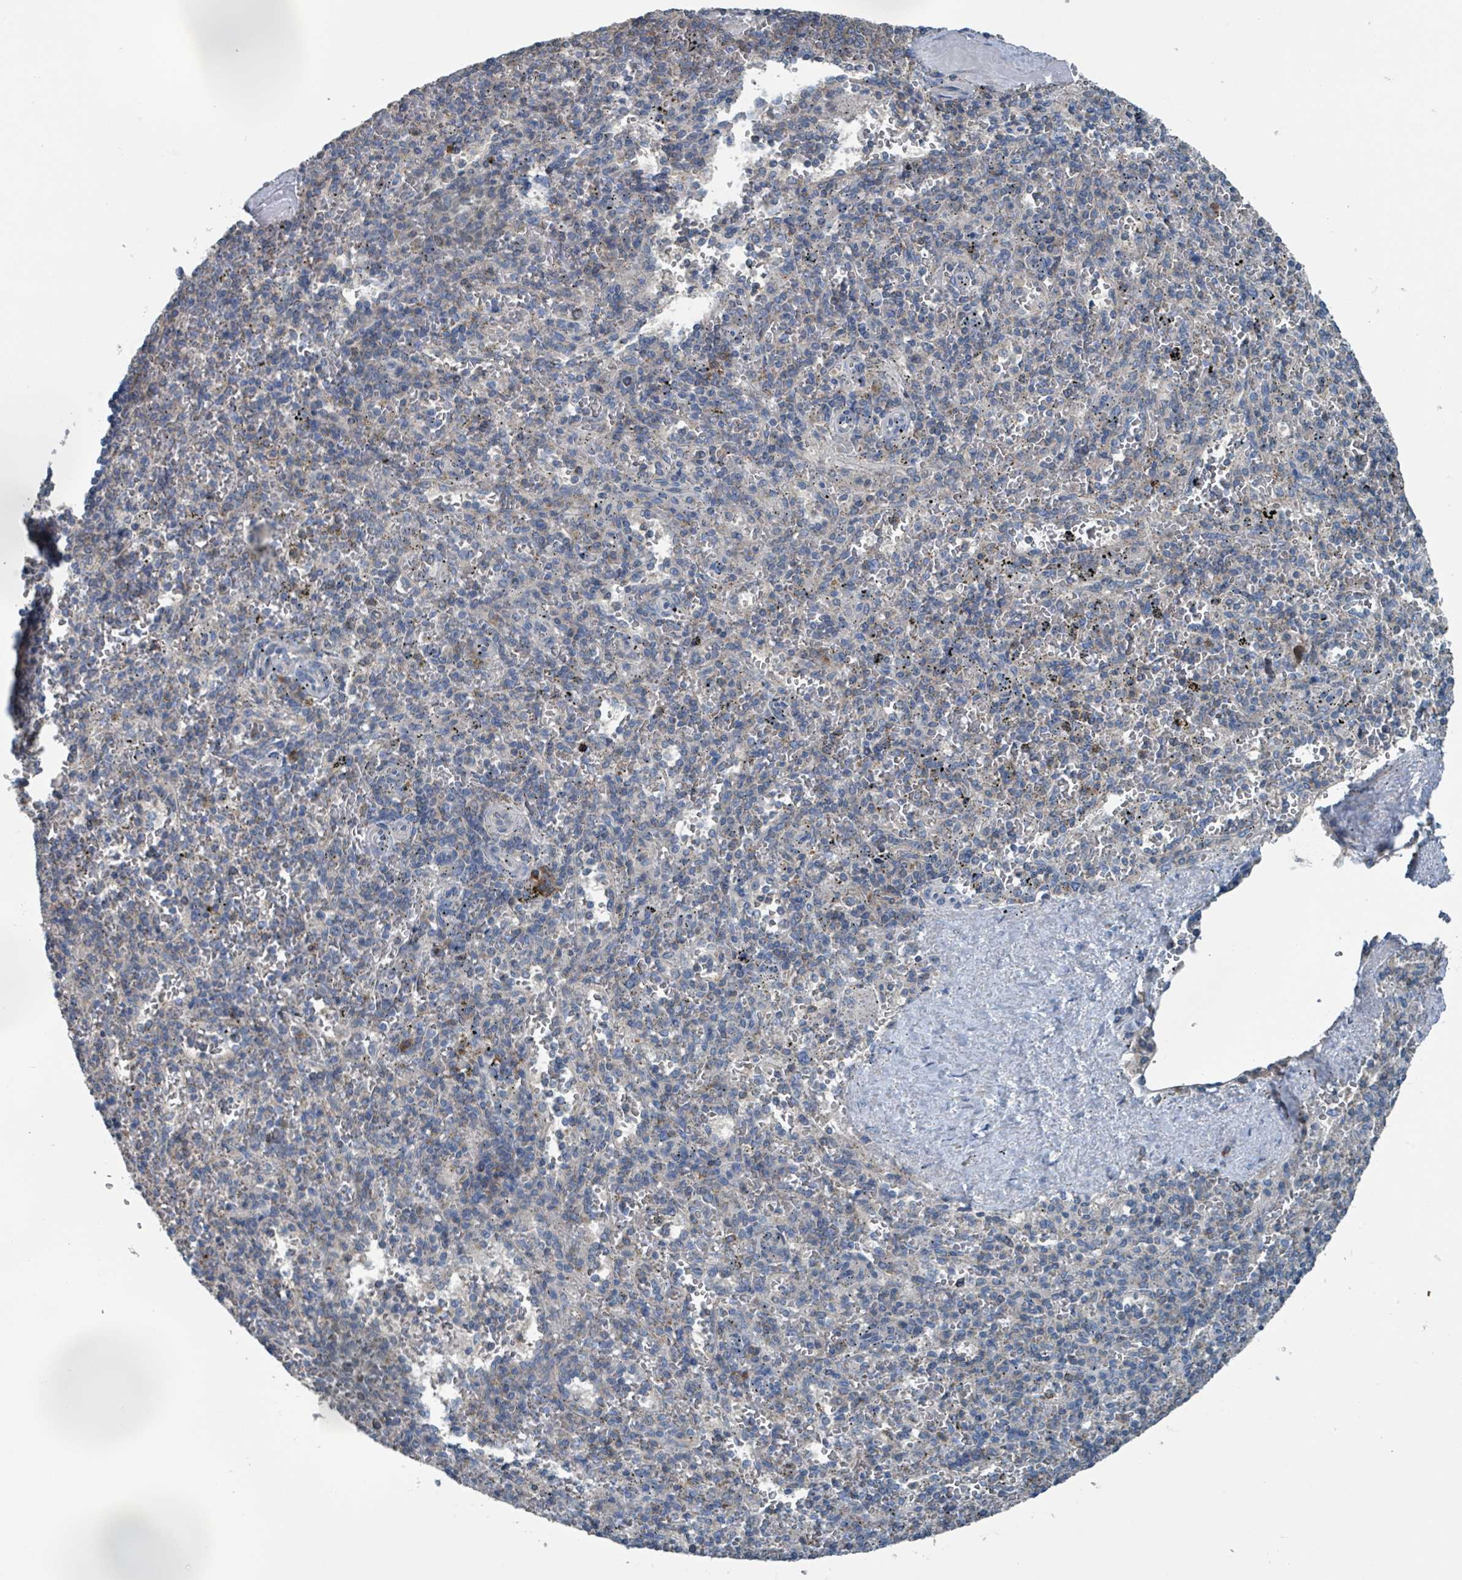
{"staining": {"intensity": "negative", "quantity": "none", "location": "none"}, "tissue": "spleen", "cell_type": "Cells in red pulp", "image_type": "normal", "snomed": [{"axis": "morphology", "description": "Normal tissue, NOS"}, {"axis": "topography", "description": "Spleen"}], "caption": "This is an immunohistochemistry (IHC) image of normal spleen. There is no expression in cells in red pulp.", "gene": "ACBD4", "patient": {"sex": "male", "age": 82}}